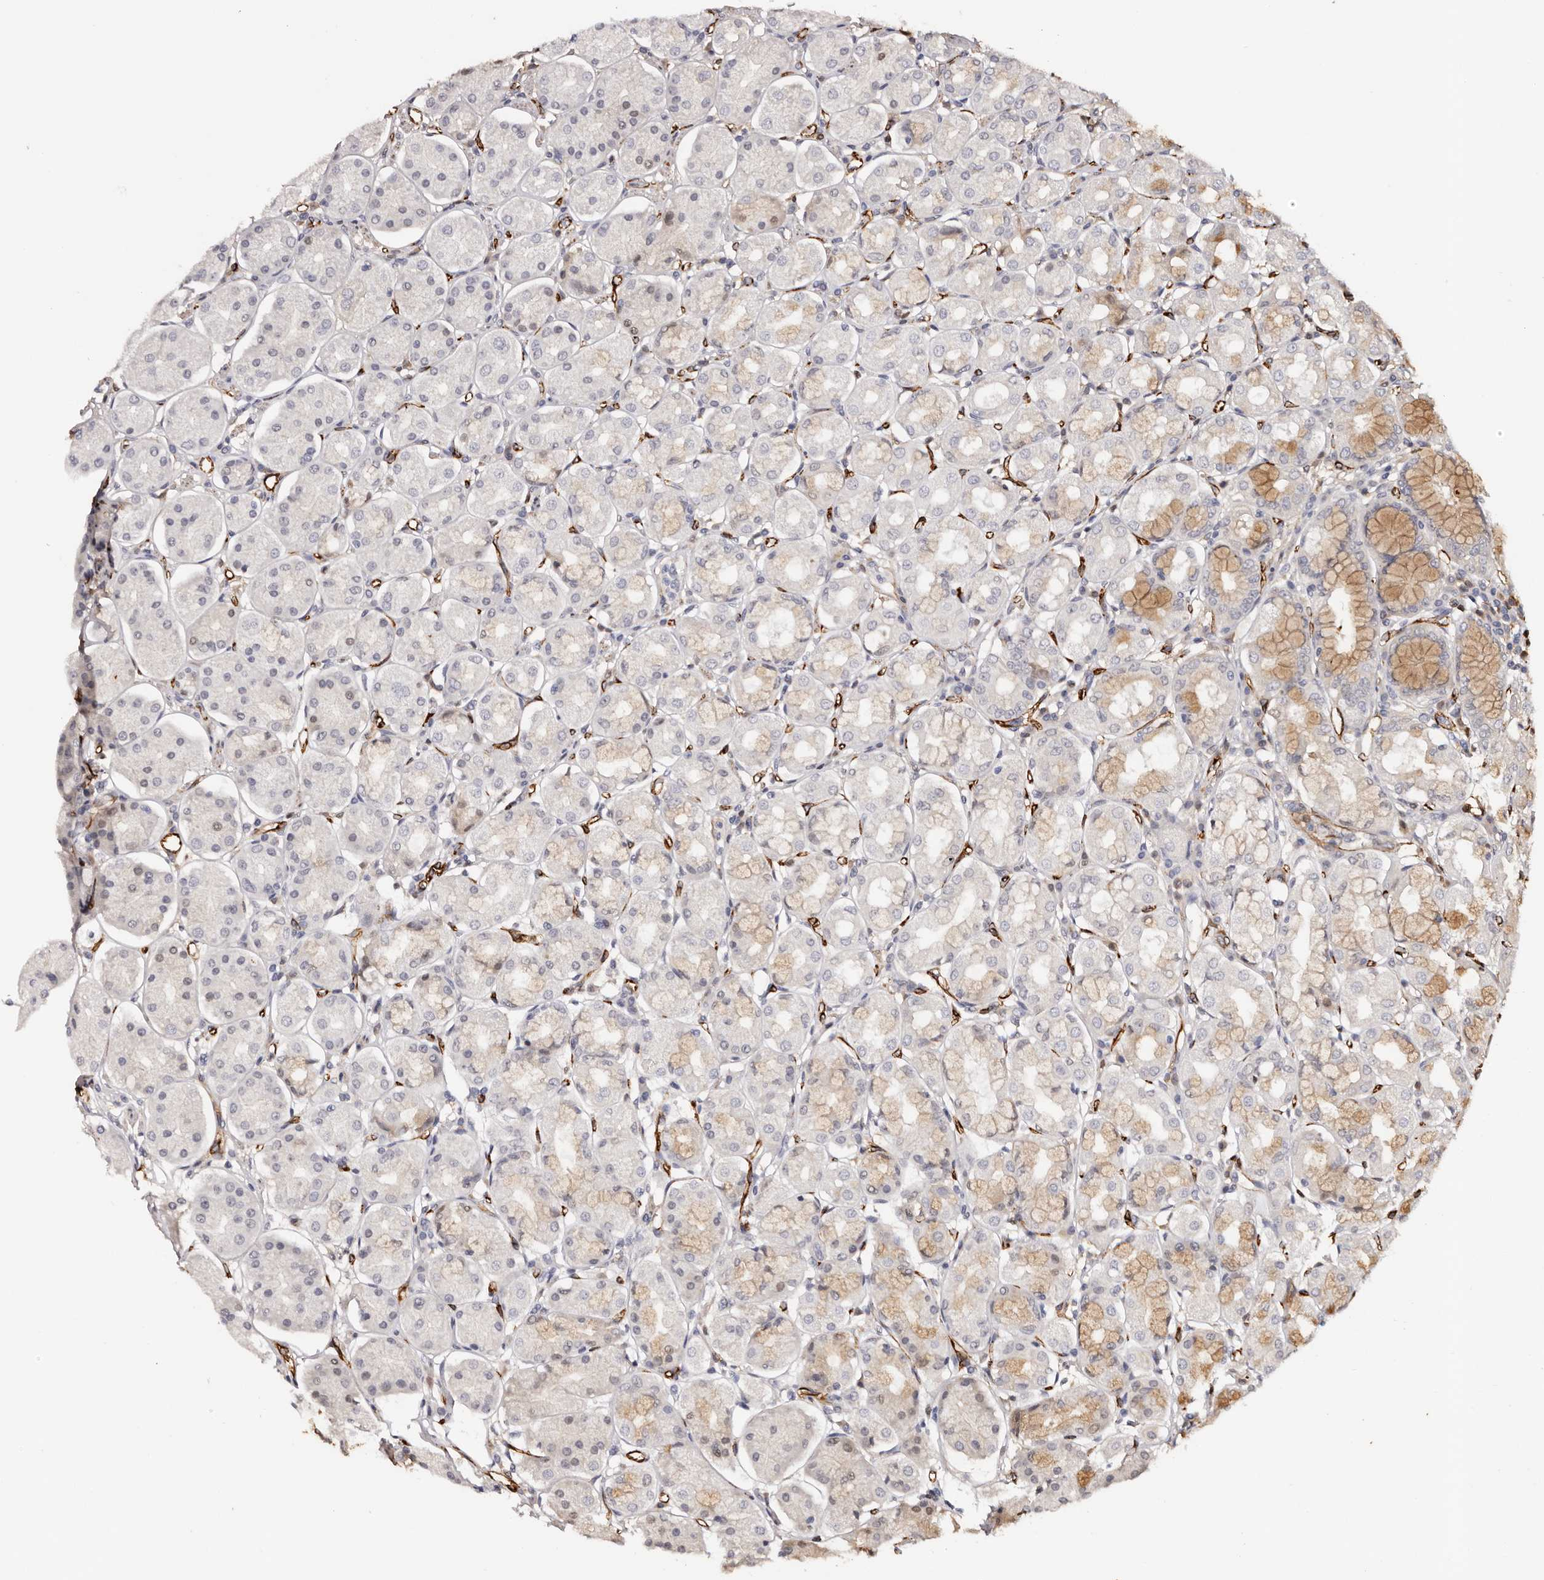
{"staining": {"intensity": "weak", "quantity": "<25%", "location": "cytoplasmic/membranous"}, "tissue": "stomach", "cell_type": "Glandular cells", "image_type": "normal", "snomed": [{"axis": "morphology", "description": "Normal tissue, NOS"}, {"axis": "topography", "description": "Stomach"}, {"axis": "topography", "description": "Stomach, lower"}], "caption": "Immunohistochemistry of benign stomach shows no staining in glandular cells.", "gene": "ZNF557", "patient": {"sex": "female", "age": 56}}